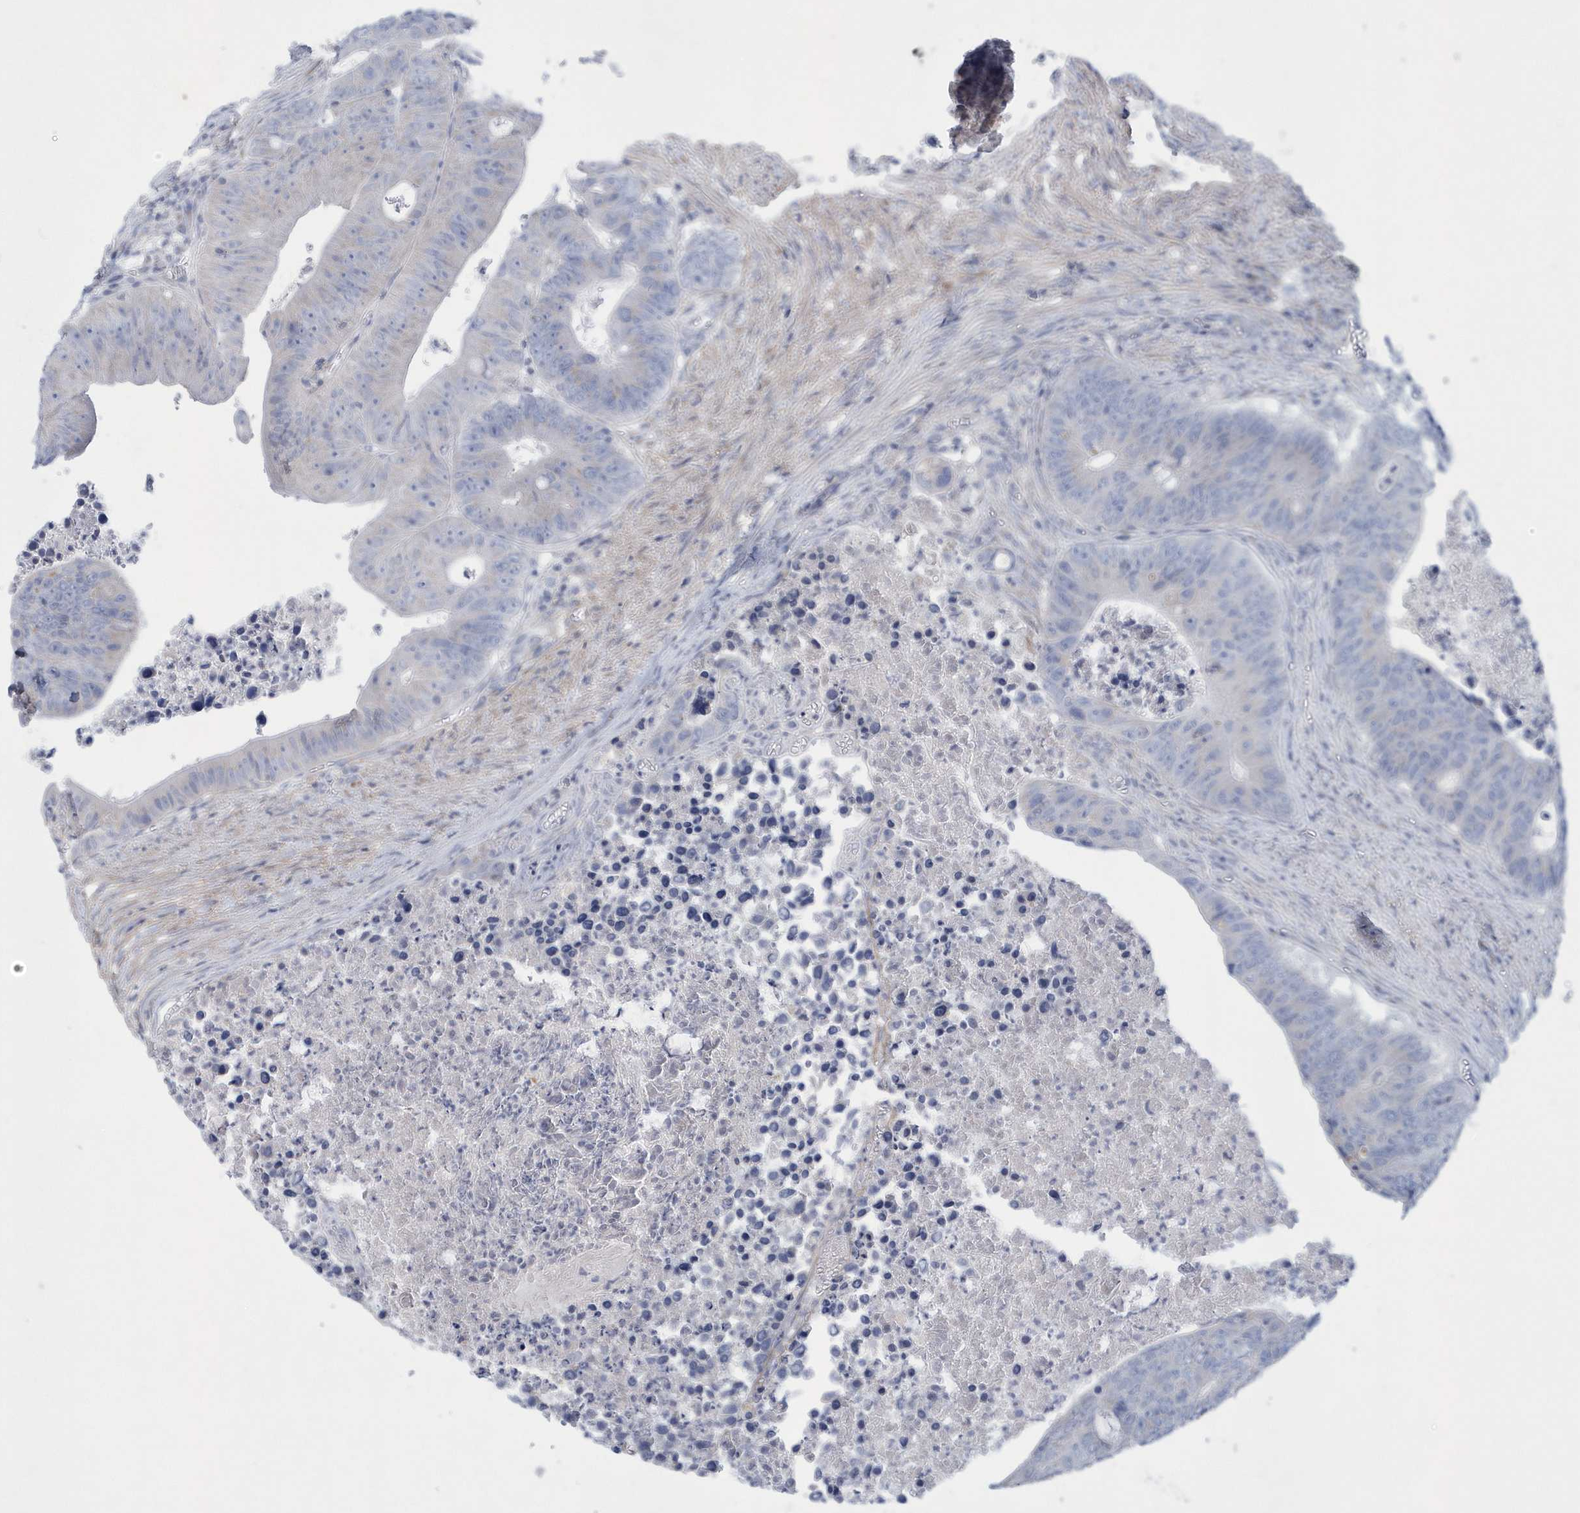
{"staining": {"intensity": "negative", "quantity": "none", "location": "none"}, "tissue": "colorectal cancer", "cell_type": "Tumor cells", "image_type": "cancer", "snomed": [{"axis": "morphology", "description": "Adenocarcinoma, NOS"}, {"axis": "topography", "description": "Colon"}], "caption": "IHC image of neoplastic tissue: adenocarcinoma (colorectal) stained with DAB demonstrates no significant protein positivity in tumor cells.", "gene": "SPATA18", "patient": {"sex": "male", "age": 87}}